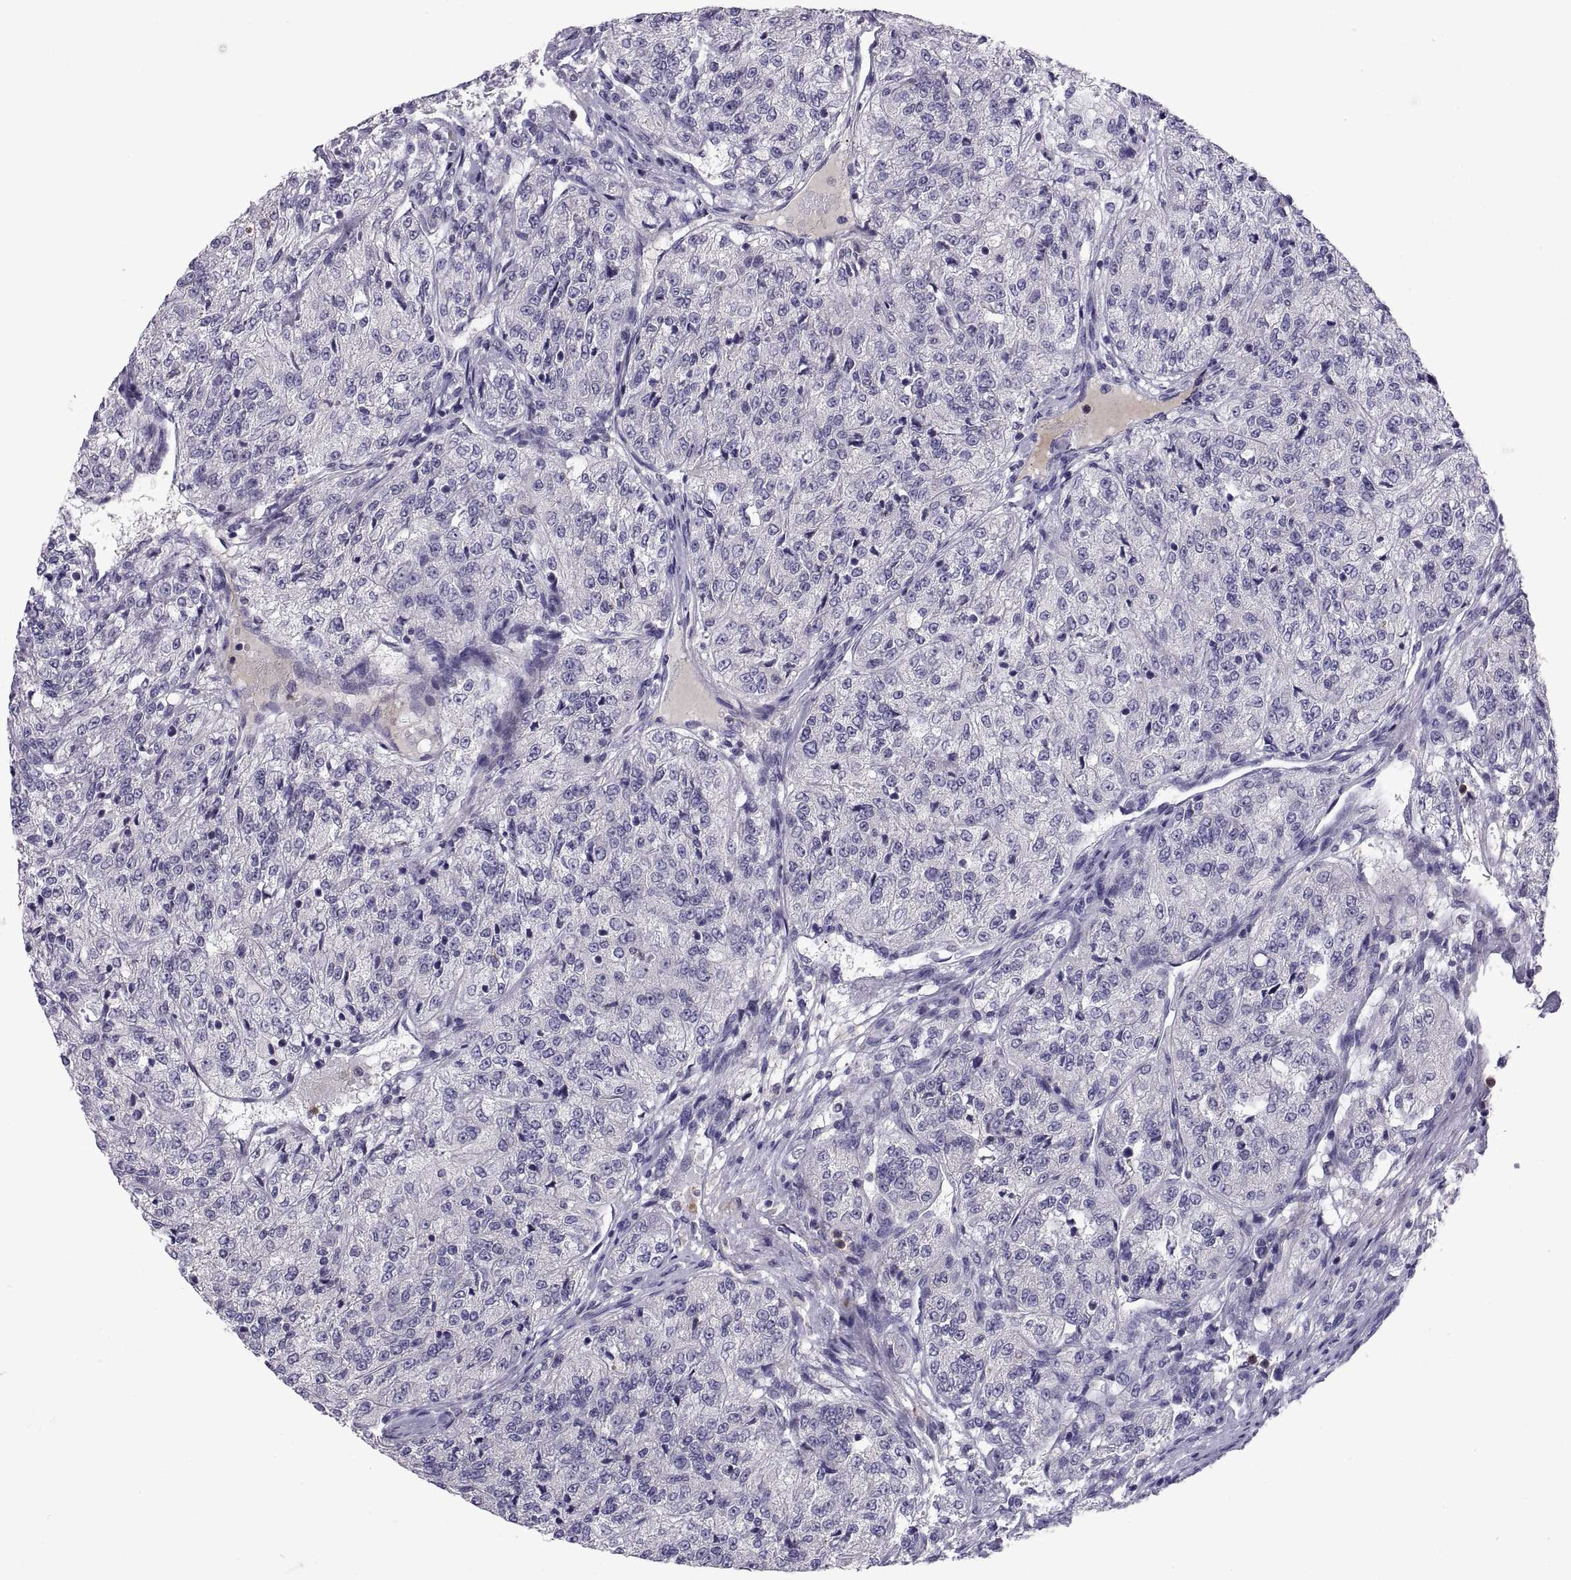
{"staining": {"intensity": "negative", "quantity": "none", "location": "none"}, "tissue": "renal cancer", "cell_type": "Tumor cells", "image_type": "cancer", "snomed": [{"axis": "morphology", "description": "Adenocarcinoma, NOS"}, {"axis": "topography", "description": "Kidney"}], "caption": "This is a histopathology image of IHC staining of renal cancer, which shows no staining in tumor cells.", "gene": "PKP1", "patient": {"sex": "female", "age": 63}}